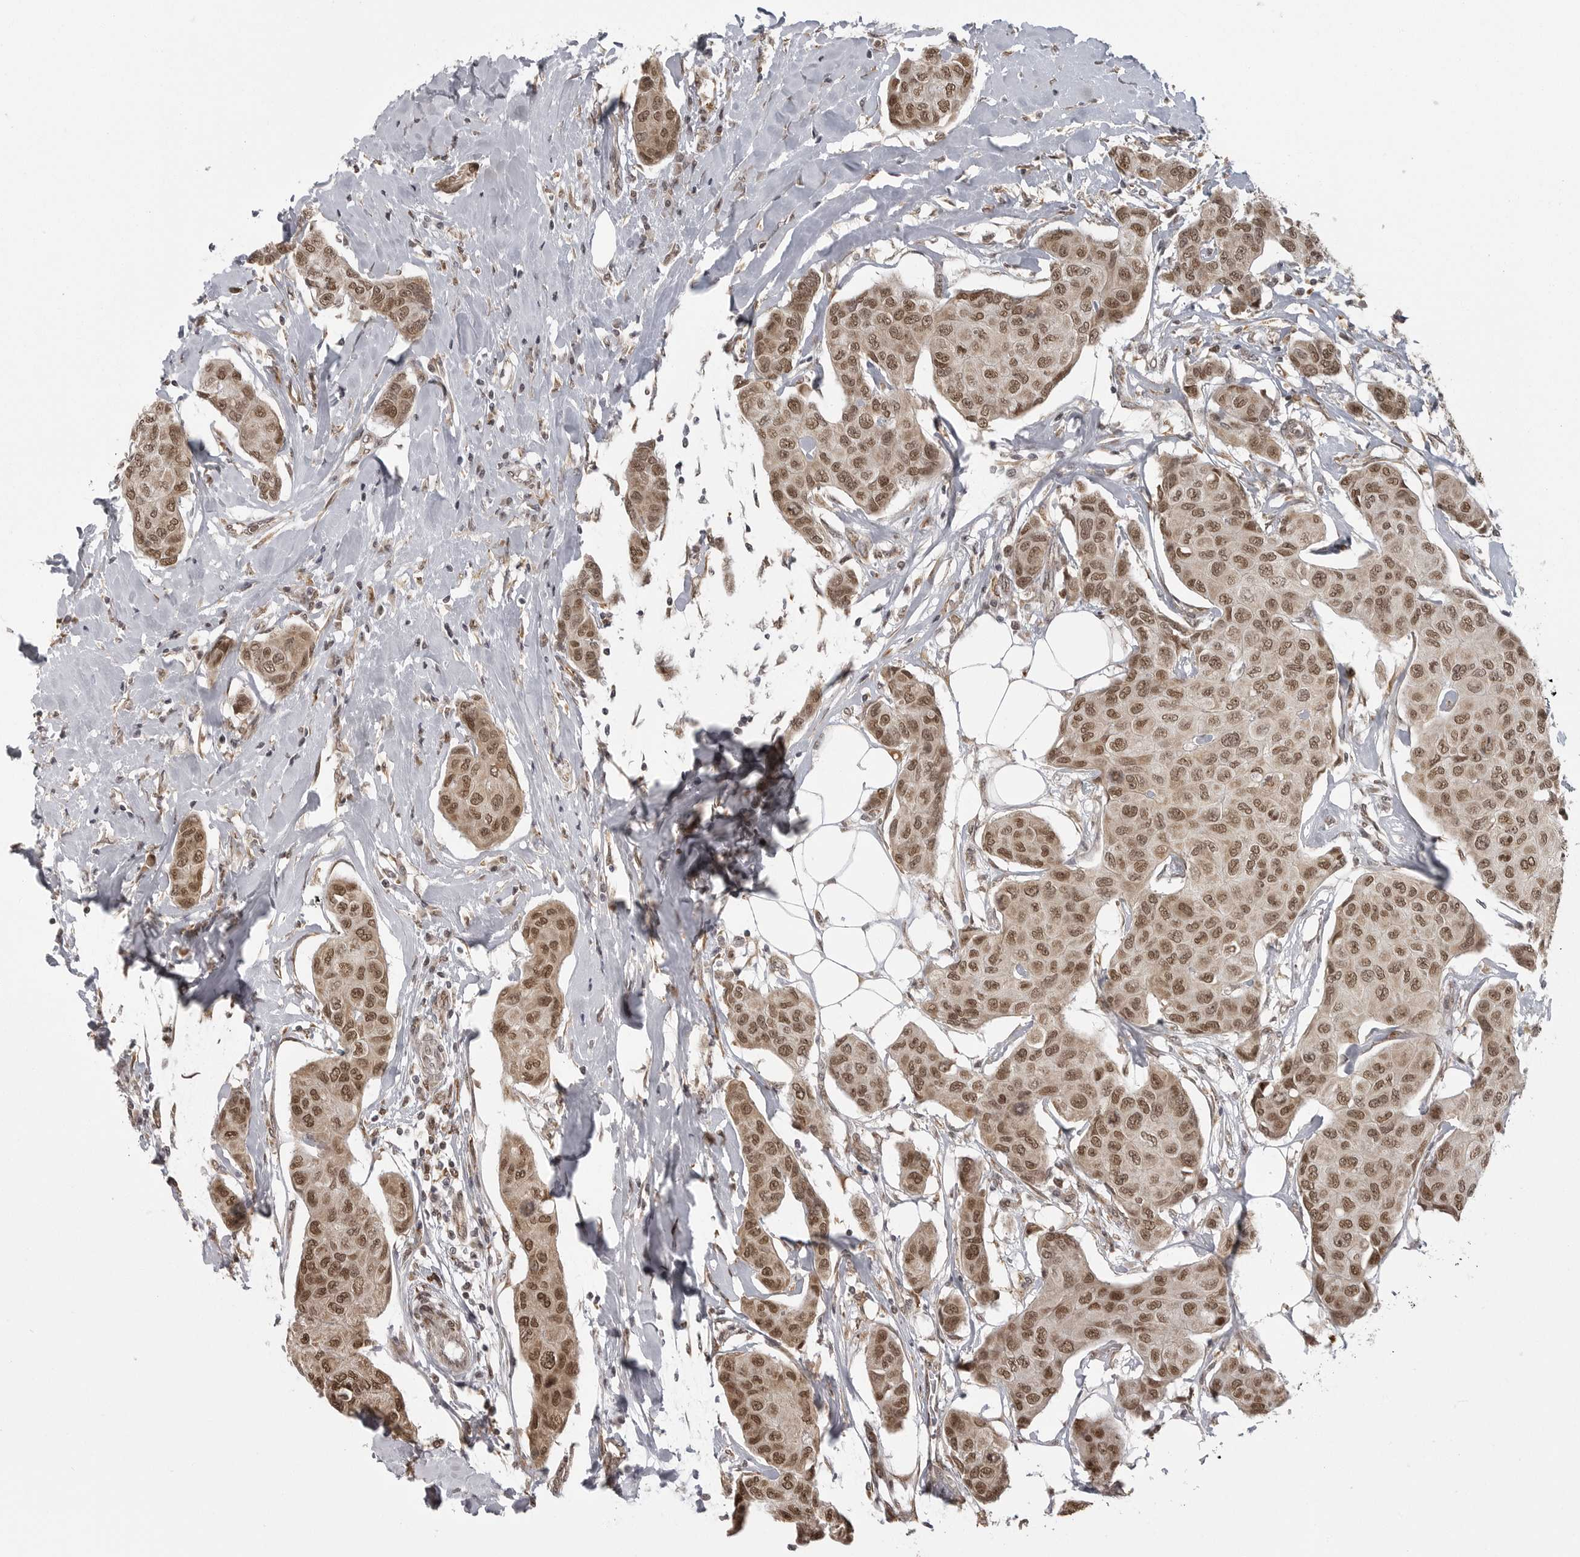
{"staining": {"intensity": "moderate", "quantity": ">75%", "location": "nuclear"}, "tissue": "breast cancer", "cell_type": "Tumor cells", "image_type": "cancer", "snomed": [{"axis": "morphology", "description": "Duct carcinoma"}, {"axis": "topography", "description": "Breast"}], "caption": "Breast cancer stained for a protein exhibits moderate nuclear positivity in tumor cells. The staining was performed using DAB to visualize the protein expression in brown, while the nuclei were stained in blue with hematoxylin (Magnification: 20x).", "gene": "ISG20L2", "patient": {"sex": "female", "age": 80}}